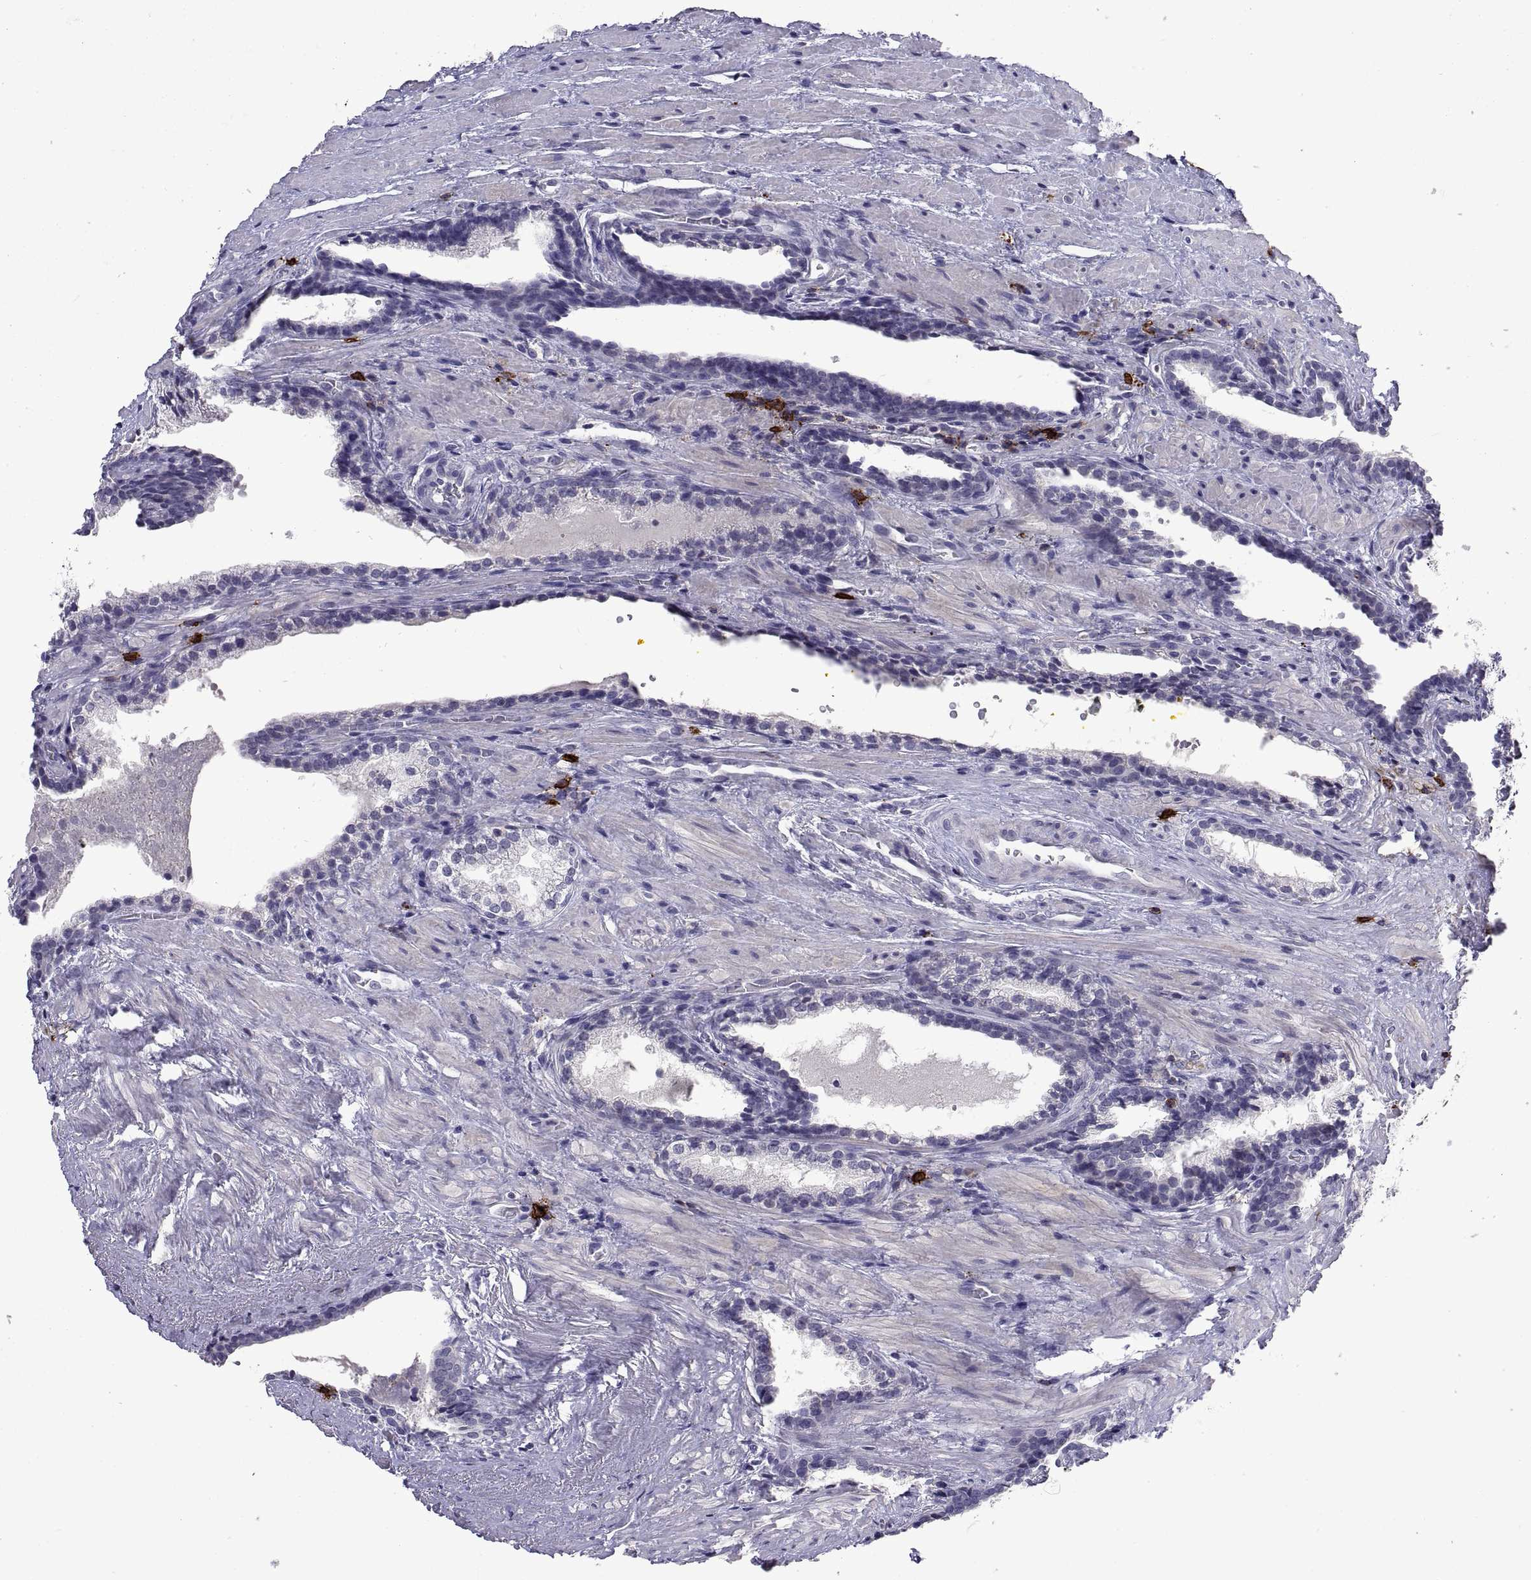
{"staining": {"intensity": "negative", "quantity": "none", "location": "none"}, "tissue": "prostate cancer", "cell_type": "Tumor cells", "image_type": "cancer", "snomed": [{"axis": "morphology", "description": "Adenocarcinoma, NOS"}, {"axis": "topography", "description": "Prostate and seminal vesicle, NOS"}], "caption": "Prostate cancer (adenocarcinoma) stained for a protein using IHC displays no expression tumor cells.", "gene": "MS4A1", "patient": {"sex": "male", "age": 63}}